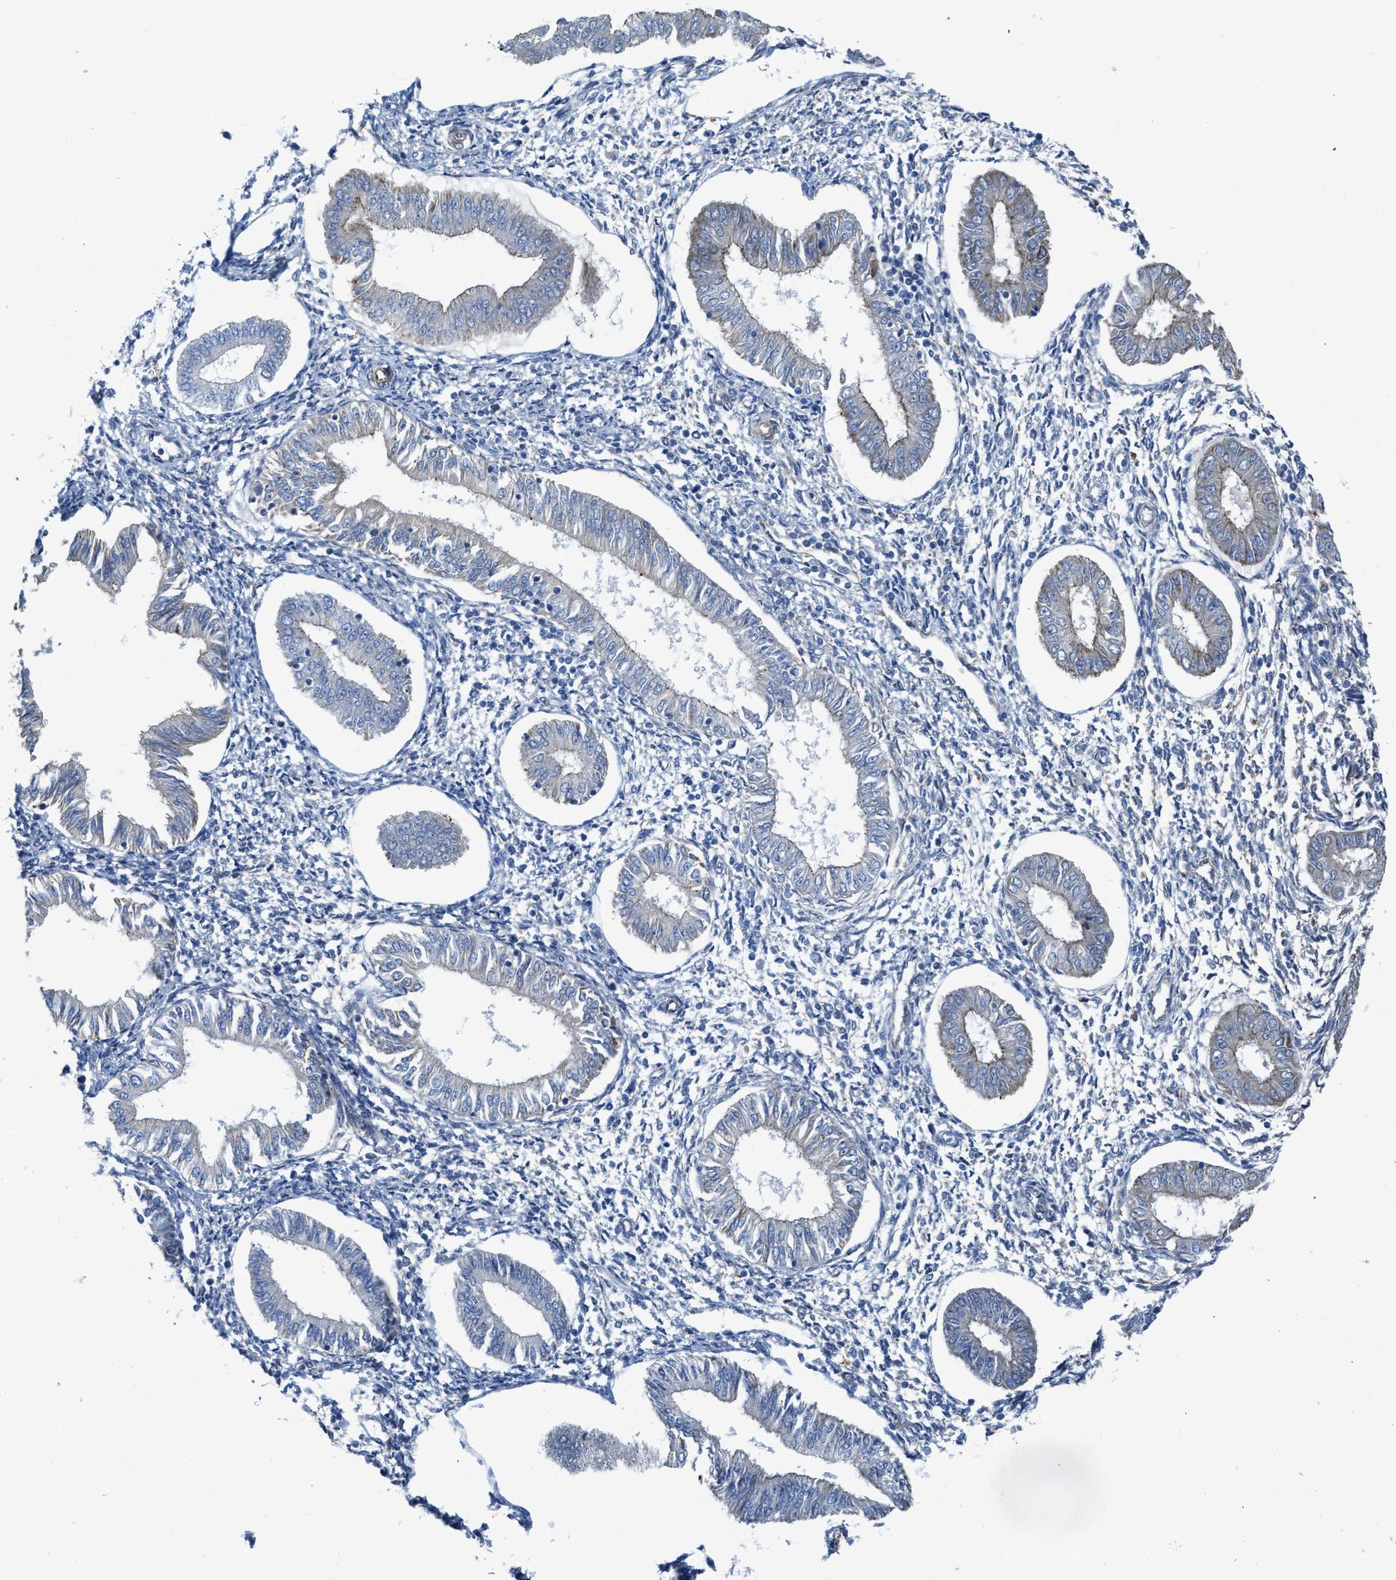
{"staining": {"intensity": "weak", "quantity": "<25%", "location": "cytoplasmic/membranous"}, "tissue": "endometrium", "cell_type": "Cells in endometrial stroma", "image_type": "normal", "snomed": [{"axis": "morphology", "description": "Normal tissue, NOS"}, {"axis": "topography", "description": "Endometrium"}], "caption": "Cells in endometrial stroma show no significant expression in unremarkable endometrium. (DAB immunohistochemistry visualized using brightfield microscopy, high magnification).", "gene": "ASS1", "patient": {"sex": "female", "age": 50}}